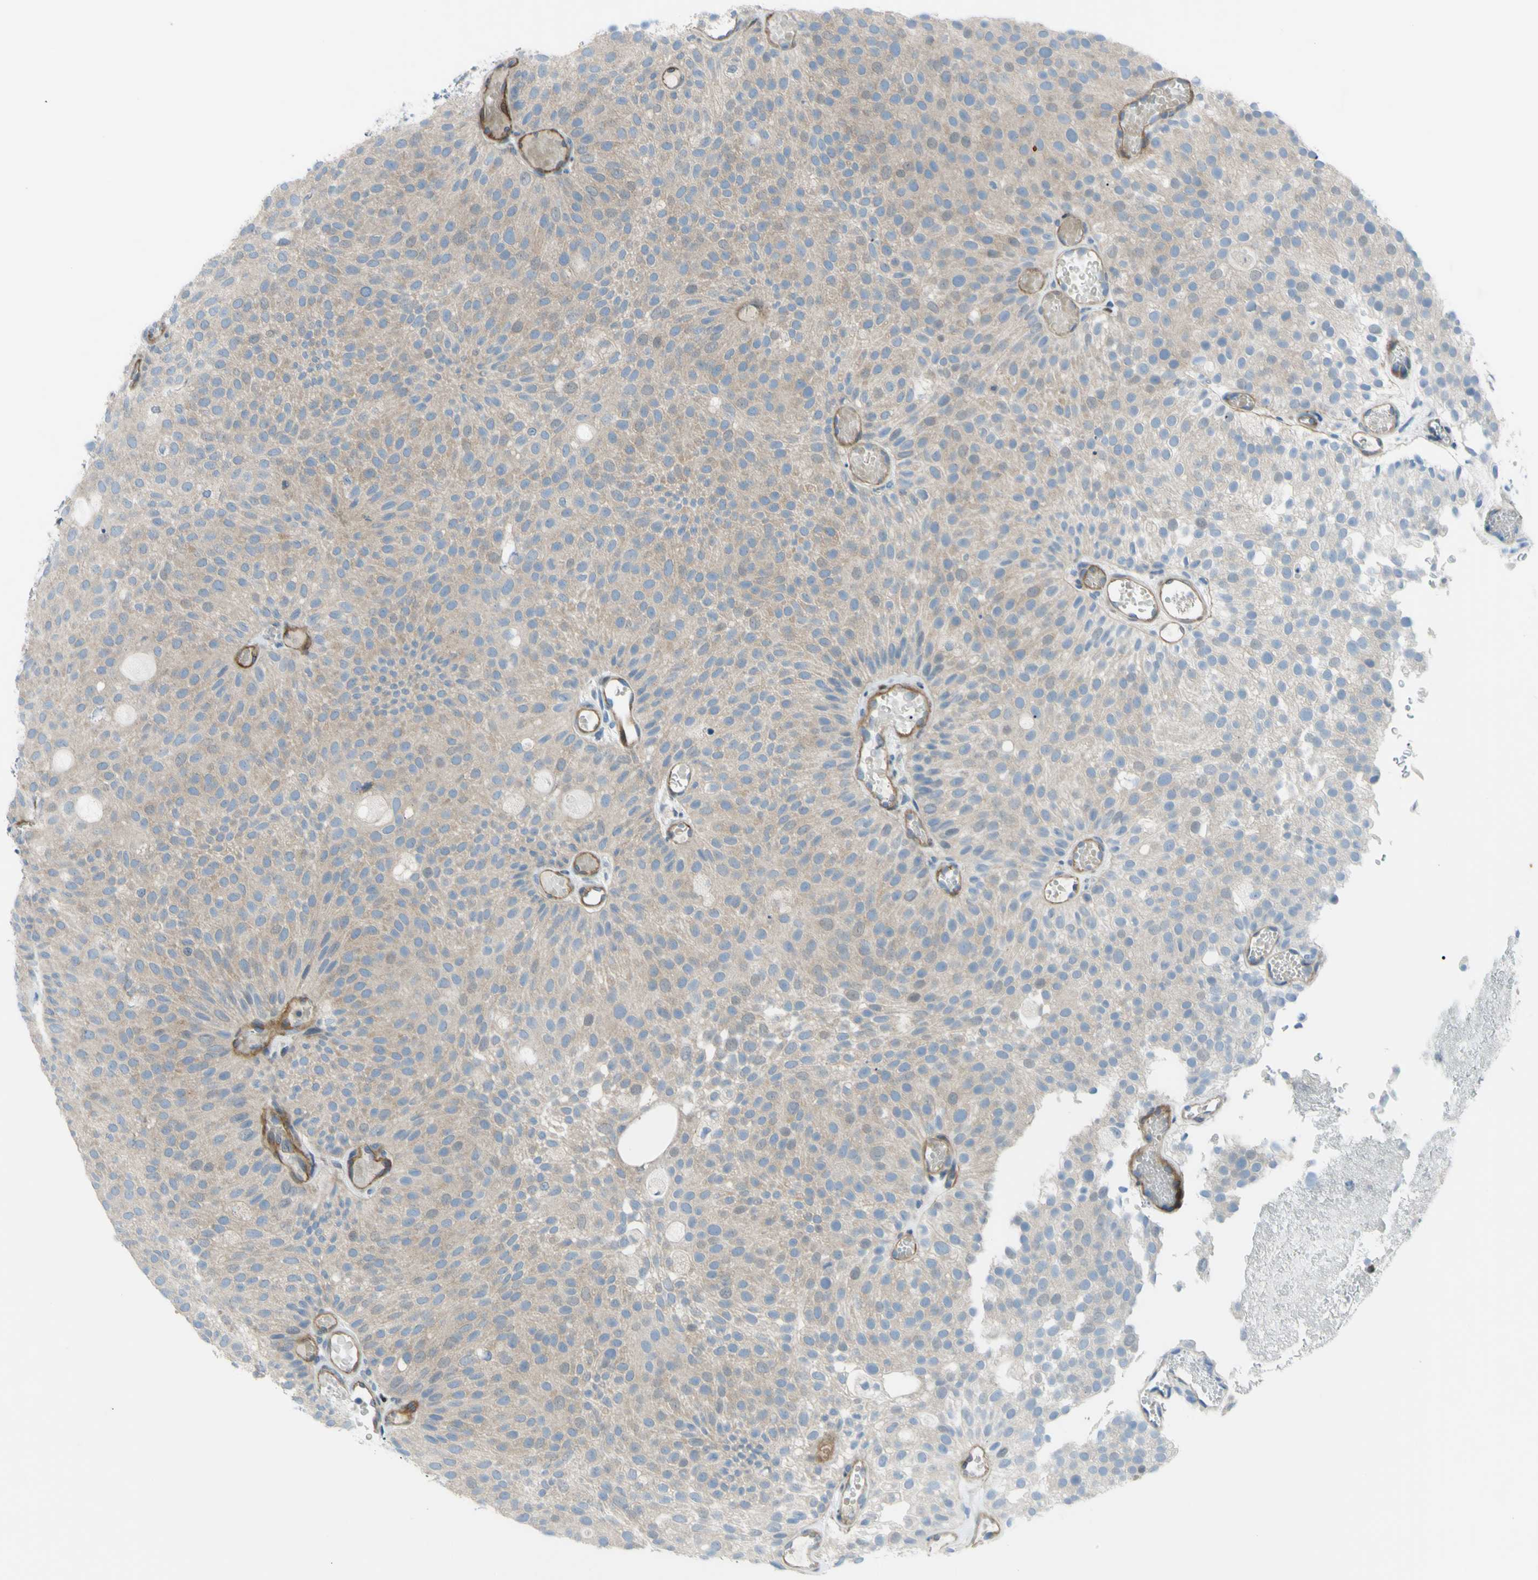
{"staining": {"intensity": "weak", "quantity": ">75%", "location": "cytoplasmic/membranous"}, "tissue": "urothelial cancer", "cell_type": "Tumor cells", "image_type": "cancer", "snomed": [{"axis": "morphology", "description": "Urothelial carcinoma, Low grade"}, {"axis": "topography", "description": "Urinary bladder"}], "caption": "A micrograph showing weak cytoplasmic/membranous staining in about >75% of tumor cells in urothelial cancer, as visualized by brown immunohistochemical staining.", "gene": "PAK2", "patient": {"sex": "male", "age": 78}}